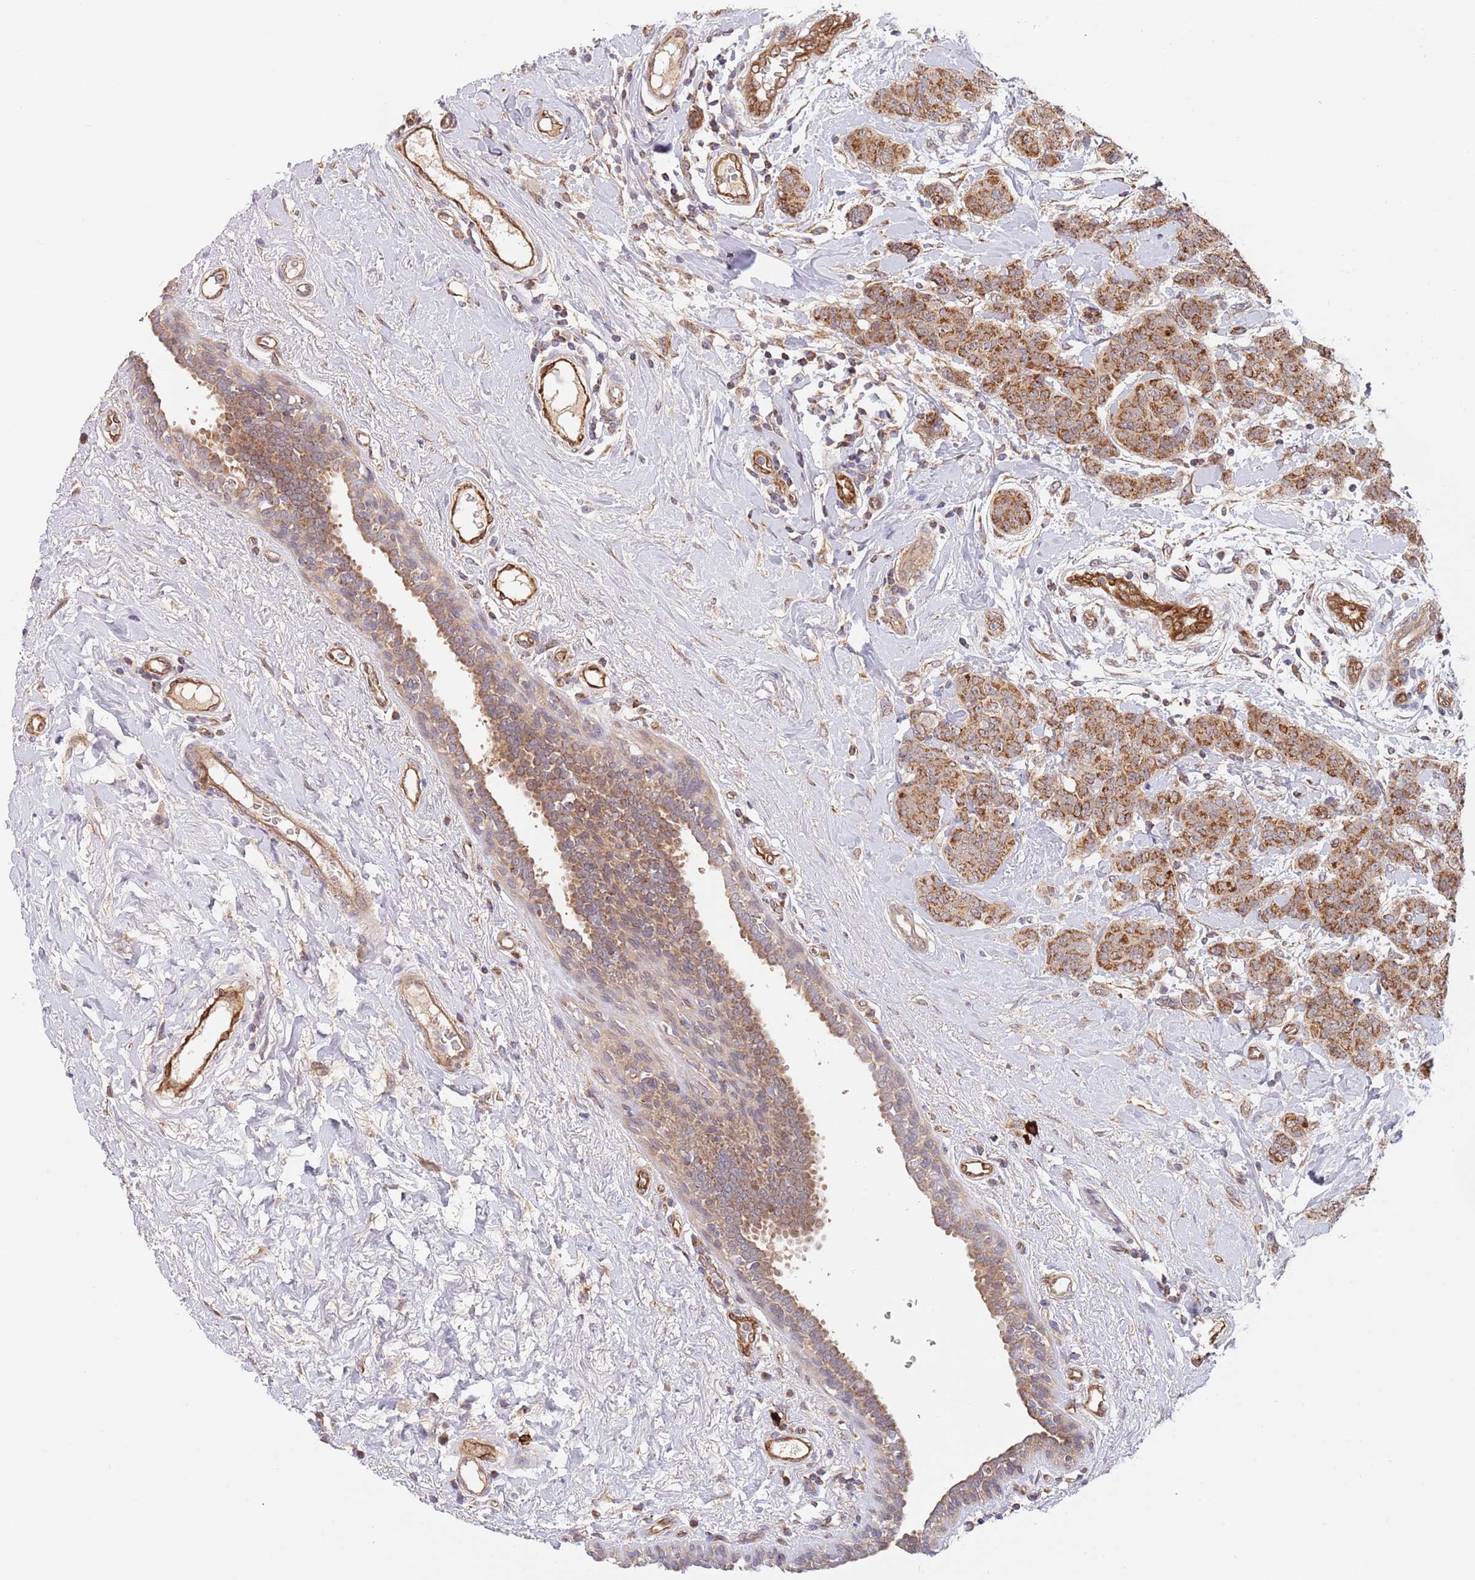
{"staining": {"intensity": "moderate", "quantity": ">75%", "location": "cytoplasmic/membranous"}, "tissue": "breast cancer", "cell_type": "Tumor cells", "image_type": "cancer", "snomed": [{"axis": "morphology", "description": "Duct carcinoma"}, {"axis": "topography", "description": "Breast"}], "caption": "Breast intraductal carcinoma stained with DAB IHC demonstrates medium levels of moderate cytoplasmic/membranous staining in about >75% of tumor cells.", "gene": "GUK1", "patient": {"sex": "female", "age": 40}}